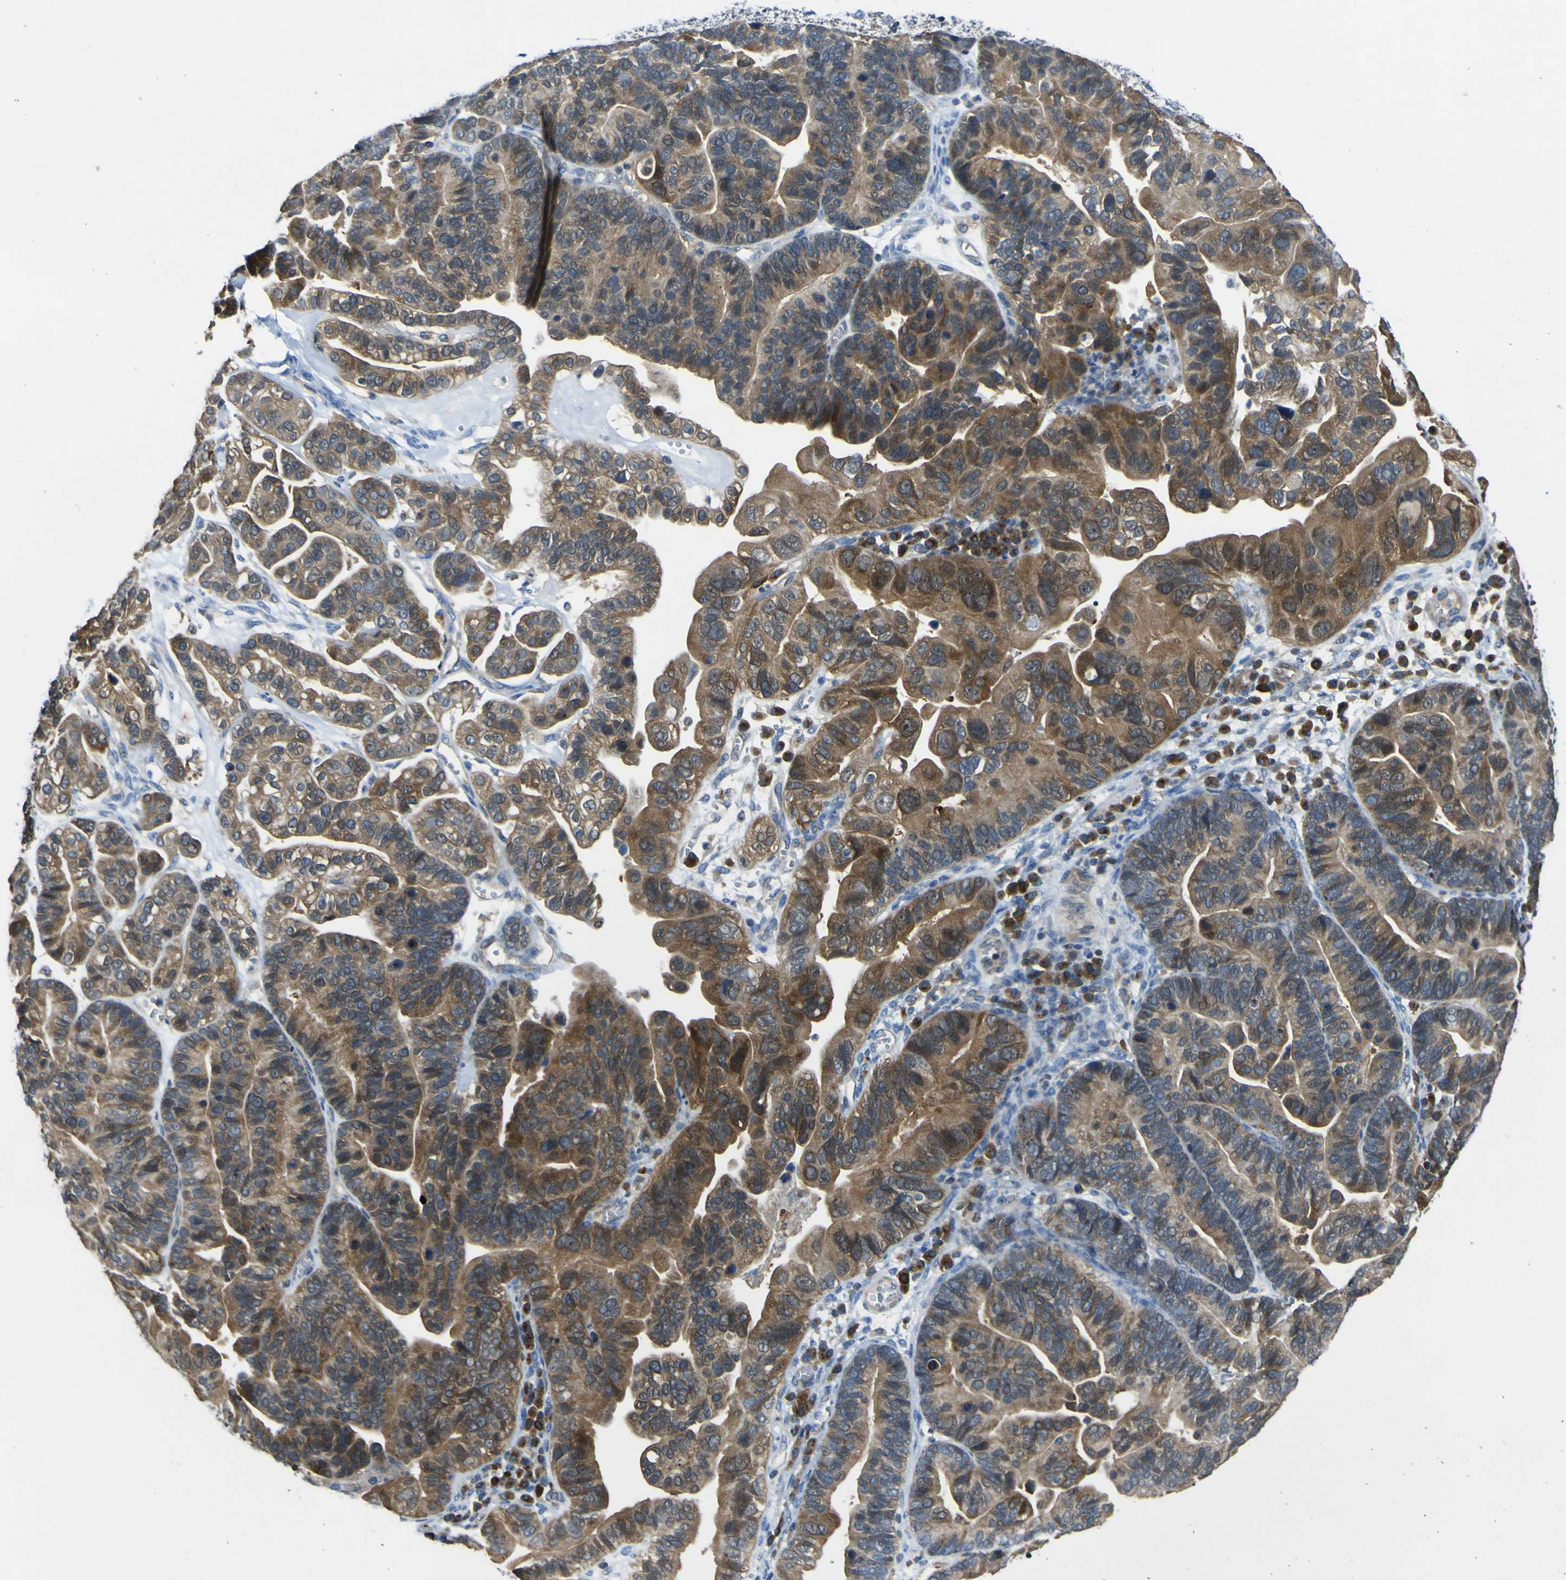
{"staining": {"intensity": "moderate", "quantity": ">75%", "location": "cytoplasmic/membranous"}, "tissue": "ovarian cancer", "cell_type": "Tumor cells", "image_type": "cancer", "snomed": [{"axis": "morphology", "description": "Cystadenocarcinoma, serous, NOS"}, {"axis": "topography", "description": "Ovary"}], "caption": "This is a photomicrograph of IHC staining of ovarian serous cystadenocarcinoma, which shows moderate staining in the cytoplasmic/membranous of tumor cells.", "gene": "EML2", "patient": {"sex": "female", "age": 56}}